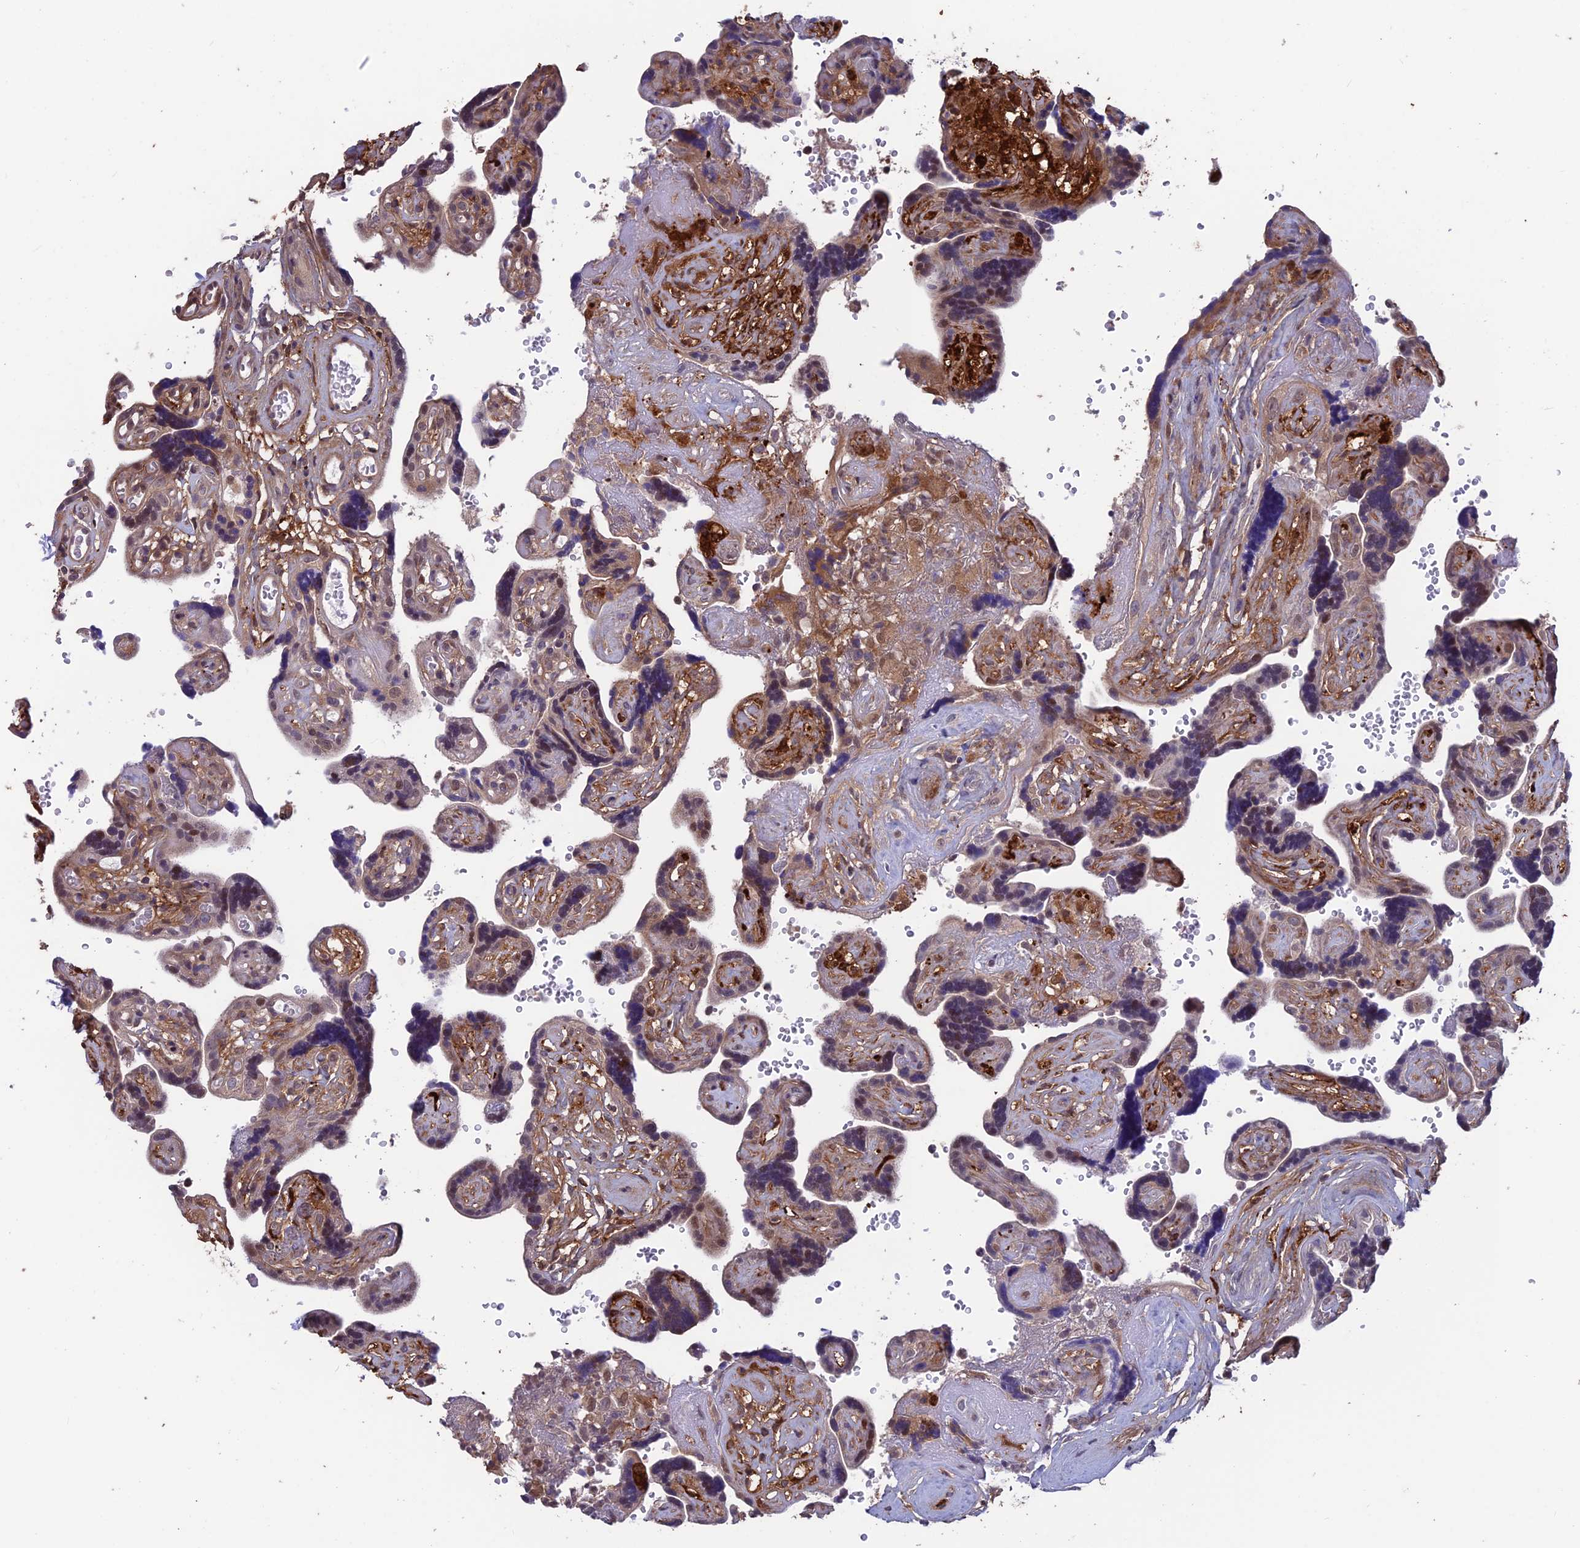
{"staining": {"intensity": "strong", "quantity": ">75%", "location": "cytoplasmic/membranous"}, "tissue": "placenta", "cell_type": "Decidual cells", "image_type": "normal", "snomed": [{"axis": "morphology", "description": "Normal tissue, NOS"}, {"axis": "topography", "description": "Placenta"}], "caption": "Decidual cells reveal strong cytoplasmic/membranous positivity in about >75% of cells in normal placenta.", "gene": "MAST2", "patient": {"sex": "female", "age": 30}}